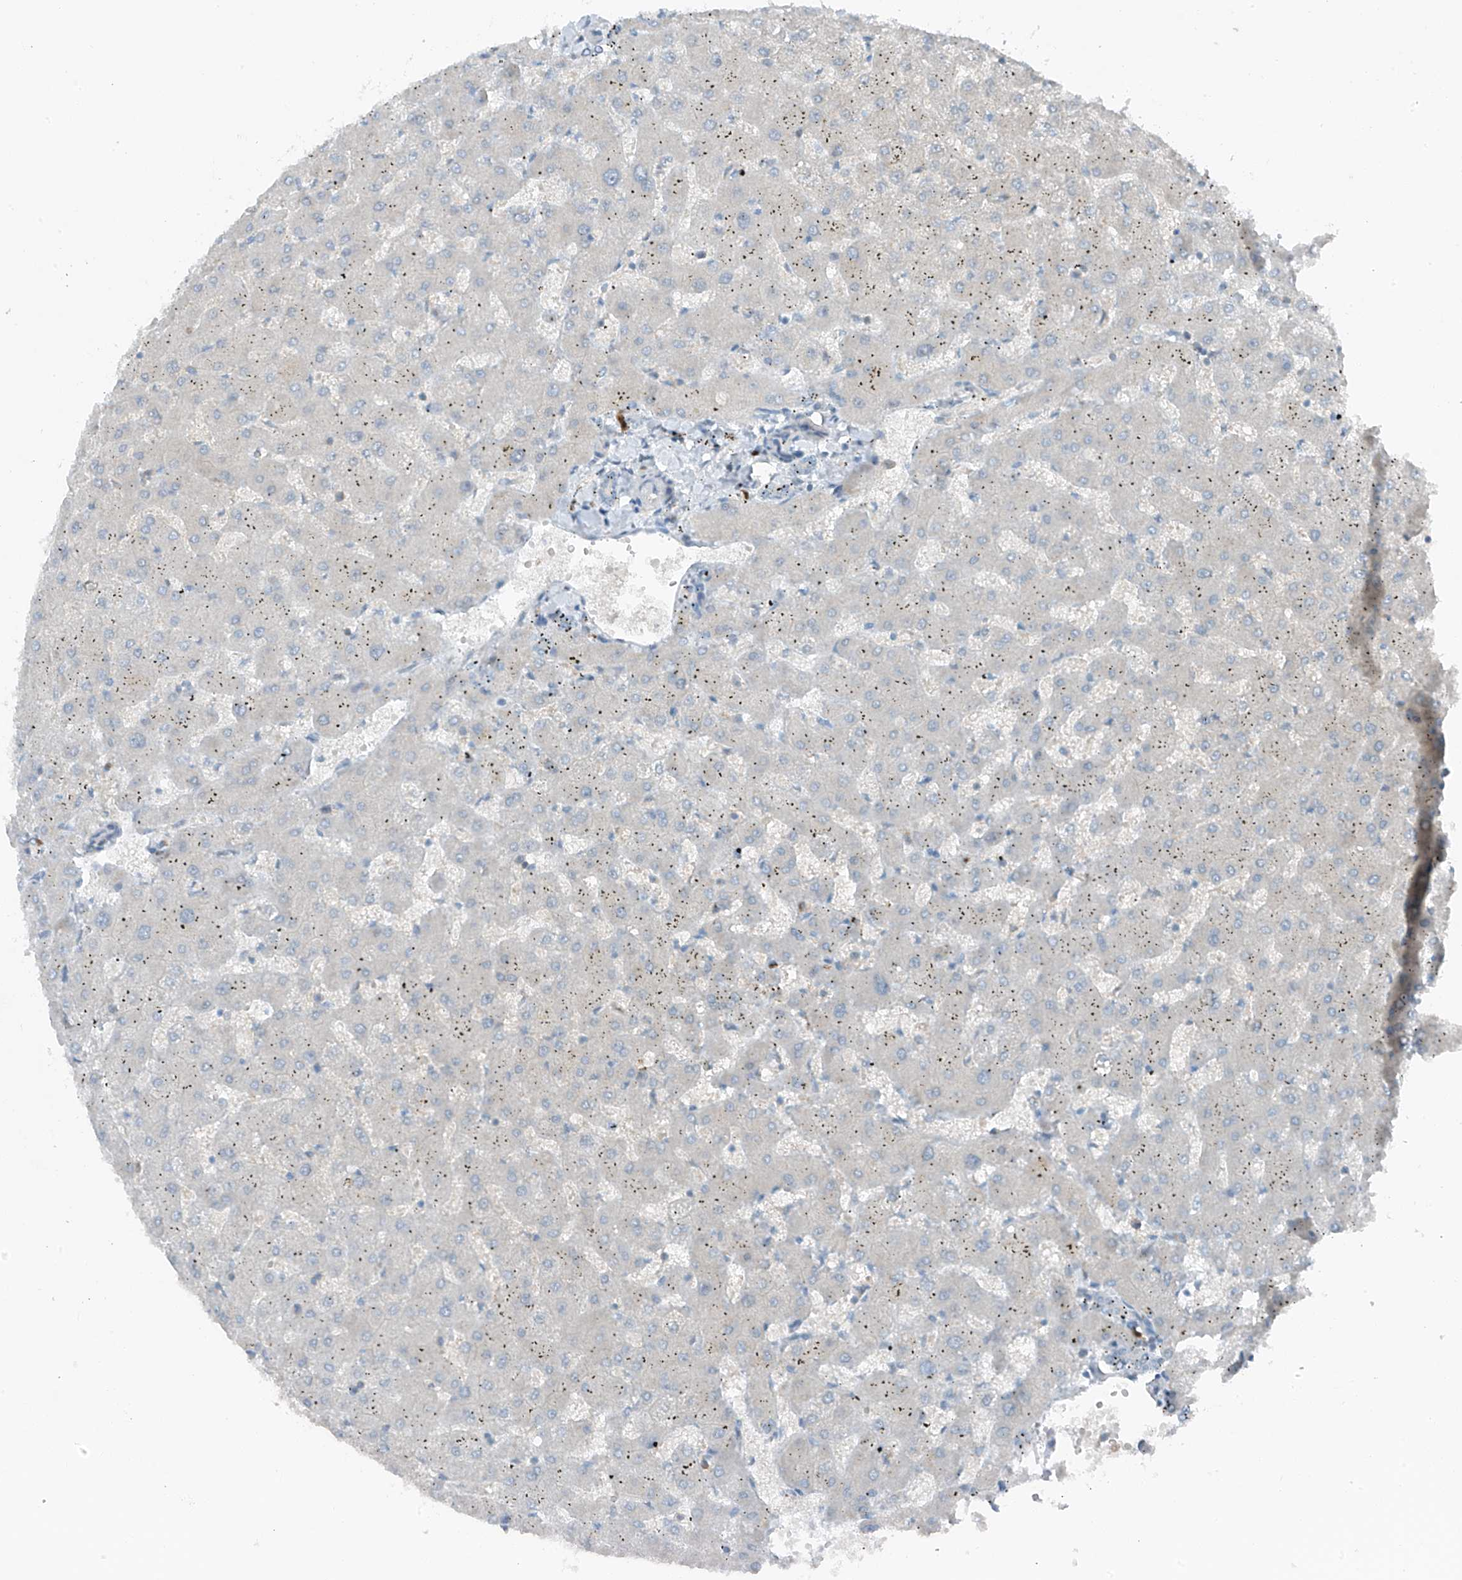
{"staining": {"intensity": "negative", "quantity": "none", "location": "none"}, "tissue": "liver", "cell_type": "Cholangiocytes", "image_type": "normal", "snomed": [{"axis": "morphology", "description": "Normal tissue, NOS"}, {"axis": "topography", "description": "Liver"}], "caption": "A high-resolution photomicrograph shows immunohistochemistry (IHC) staining of benign liver, which reveals no significant staining in cholangiocytes. The staining is performed using DAB brown chromogen with nuclei counter-stained in using hematoxylin.", "gene": "SLC12A6", "patient": {"sex": "female", "age": 63}}